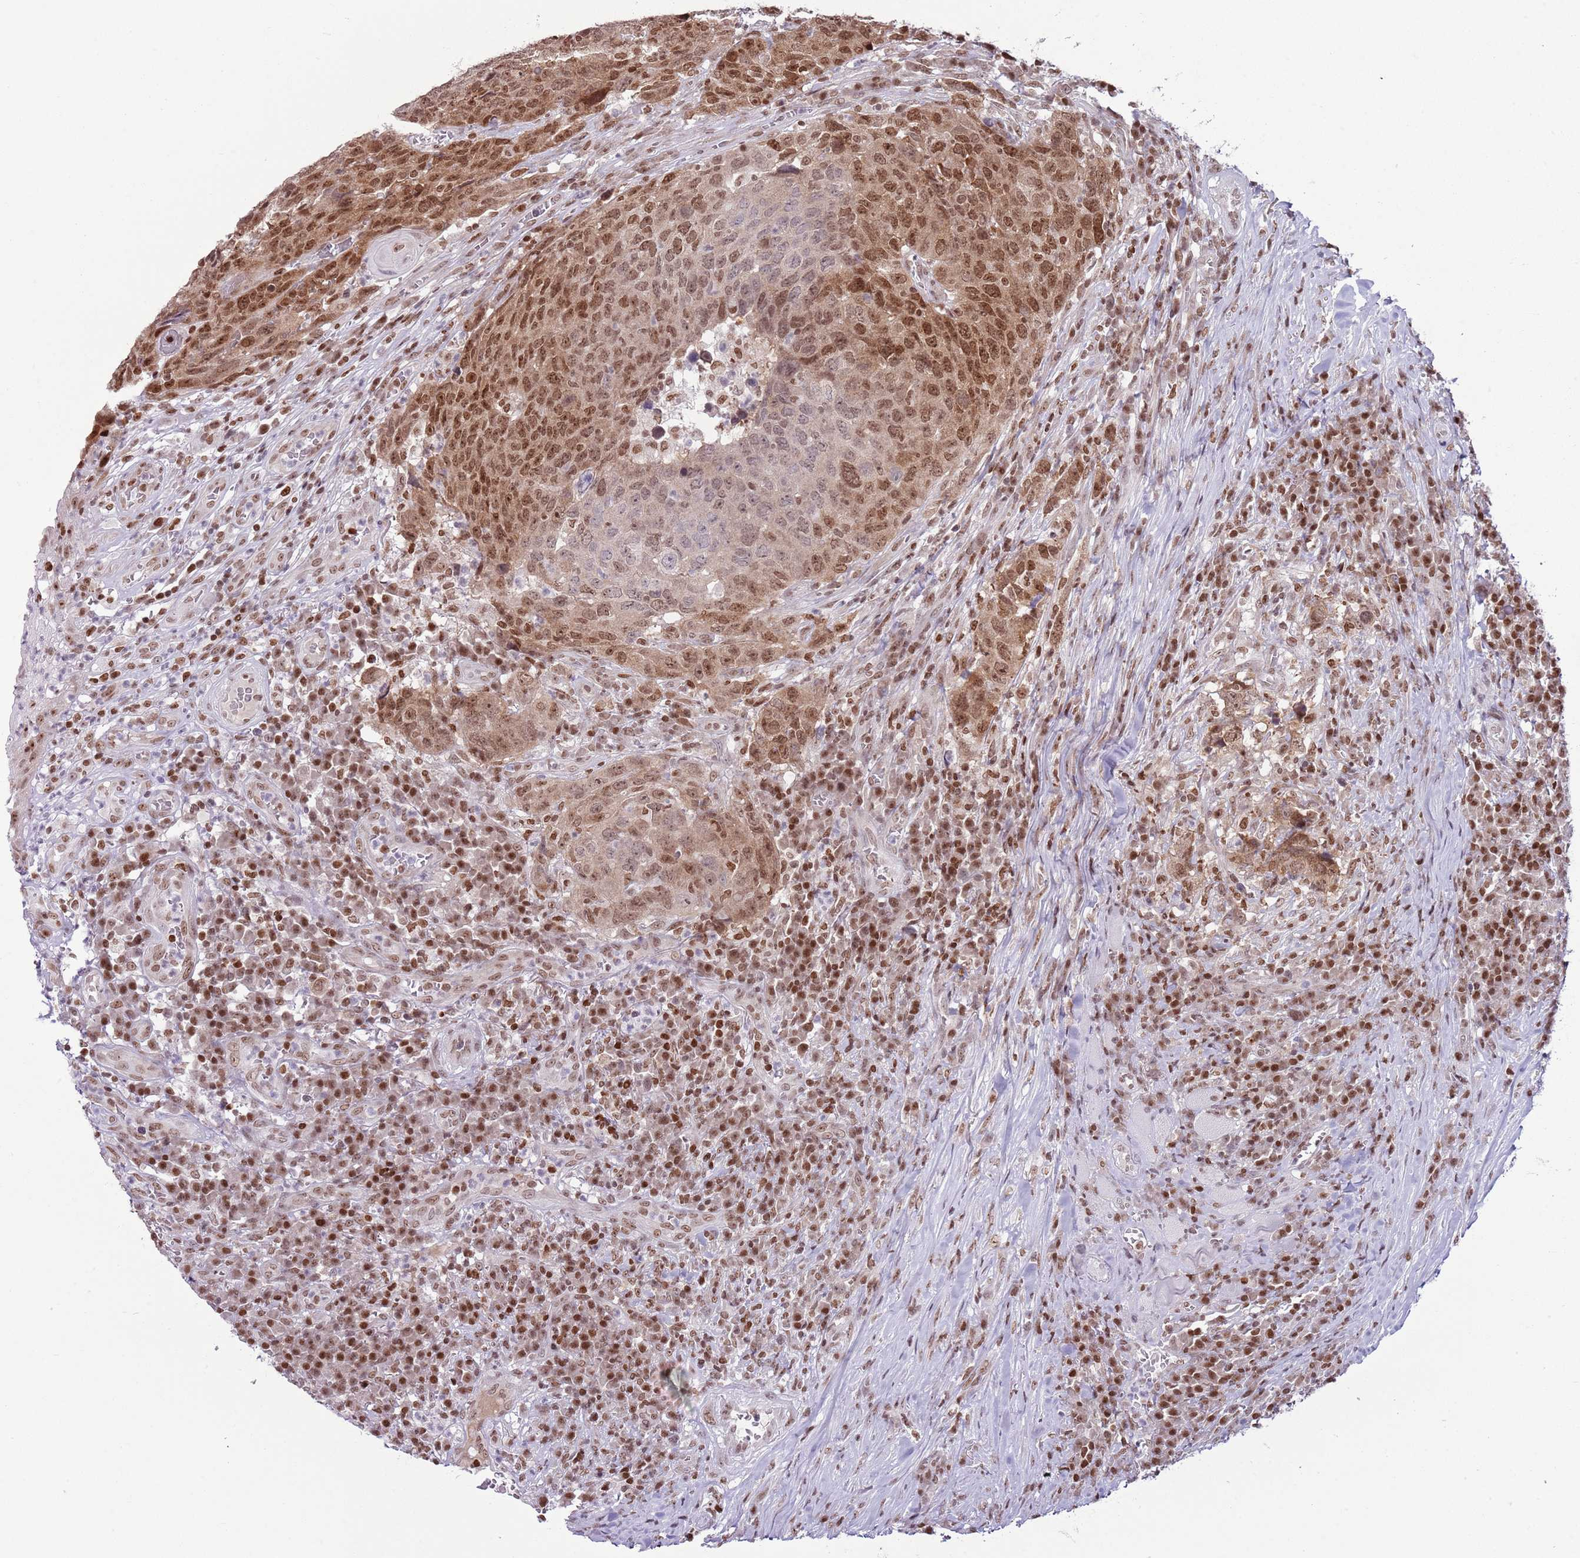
{"staining": {"intensity": "moderate", "quantity": ">75%", "location": "nuclear"}, "tissue": "head and neck cancer", "cell_type": "Tumor cells", "image_type": "cancer", "snomed": [{"axis": "morphology", "description": "Squamous cell carcinoma, NOS"}, {"axis": "topography", "description": "Head-Neck"}], "caption": "Protein expression analysis of head and neck cancer (squamous cell carcinoma) exhibits moderate nuclear expression in about >75% of tumor cells.", "gene": "SELENOH", "patient": {"sex": "male", "age": 66}}